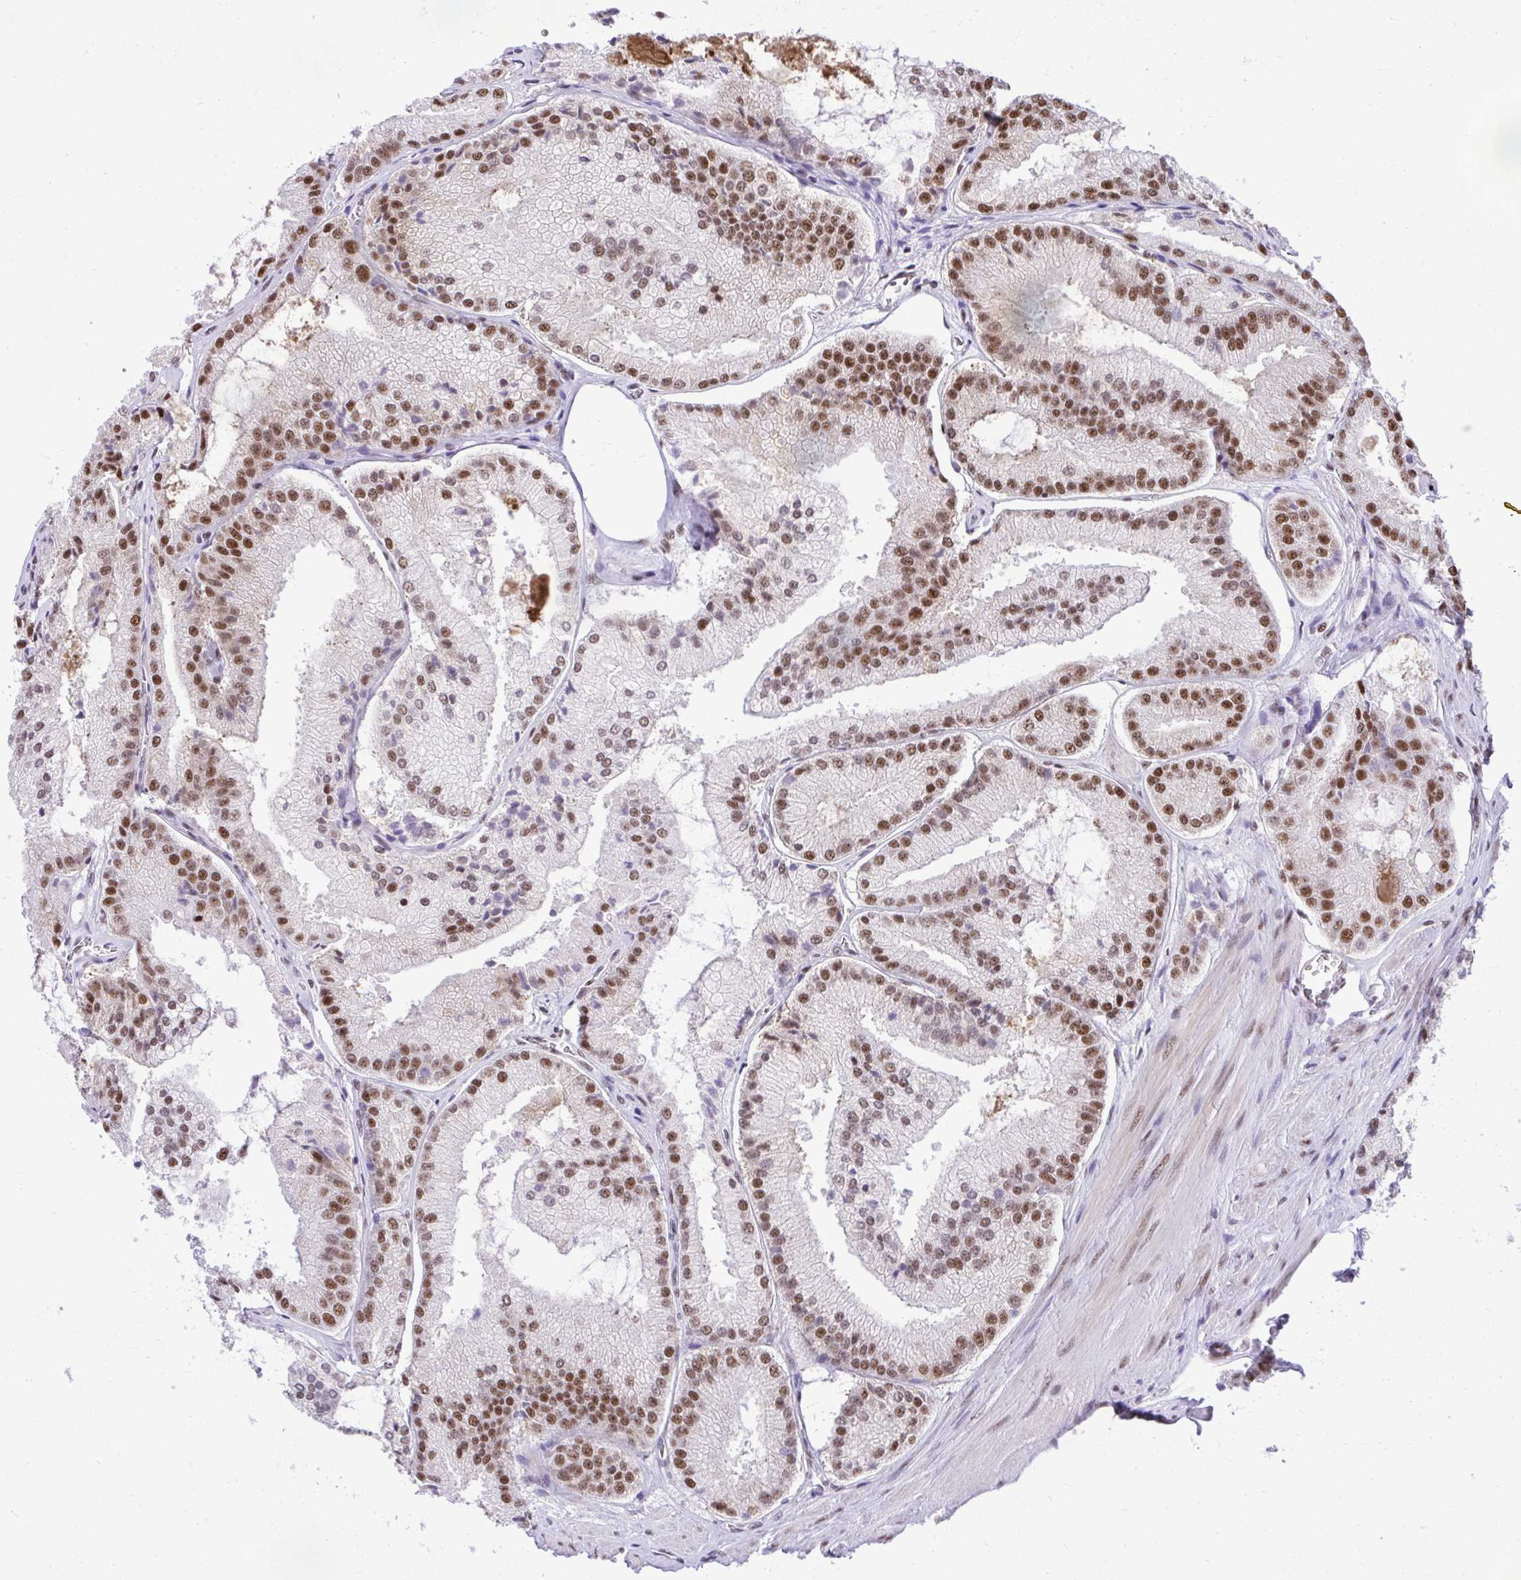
{"staining": {"intensity": "moderate", "quantity": ">75%", "location": "nuclear"}, "tissue": "prostate cancer", "cell_type": "Tumor cells", "image_type": "cancer", "snomed": [{"axis": "morphology", "description": "Adenocarcinoma, High grade"}, {"axis": "topography", "description": "Prostate"}], "caption": "This is a micrograph of IHC staining of prostate cancer (high-grade adenocarcinoma), which shows moderate staining in the nuclear of tumor cells.", "gene": "PRPF19", "patient": {"sex": "male", "age": 73}}